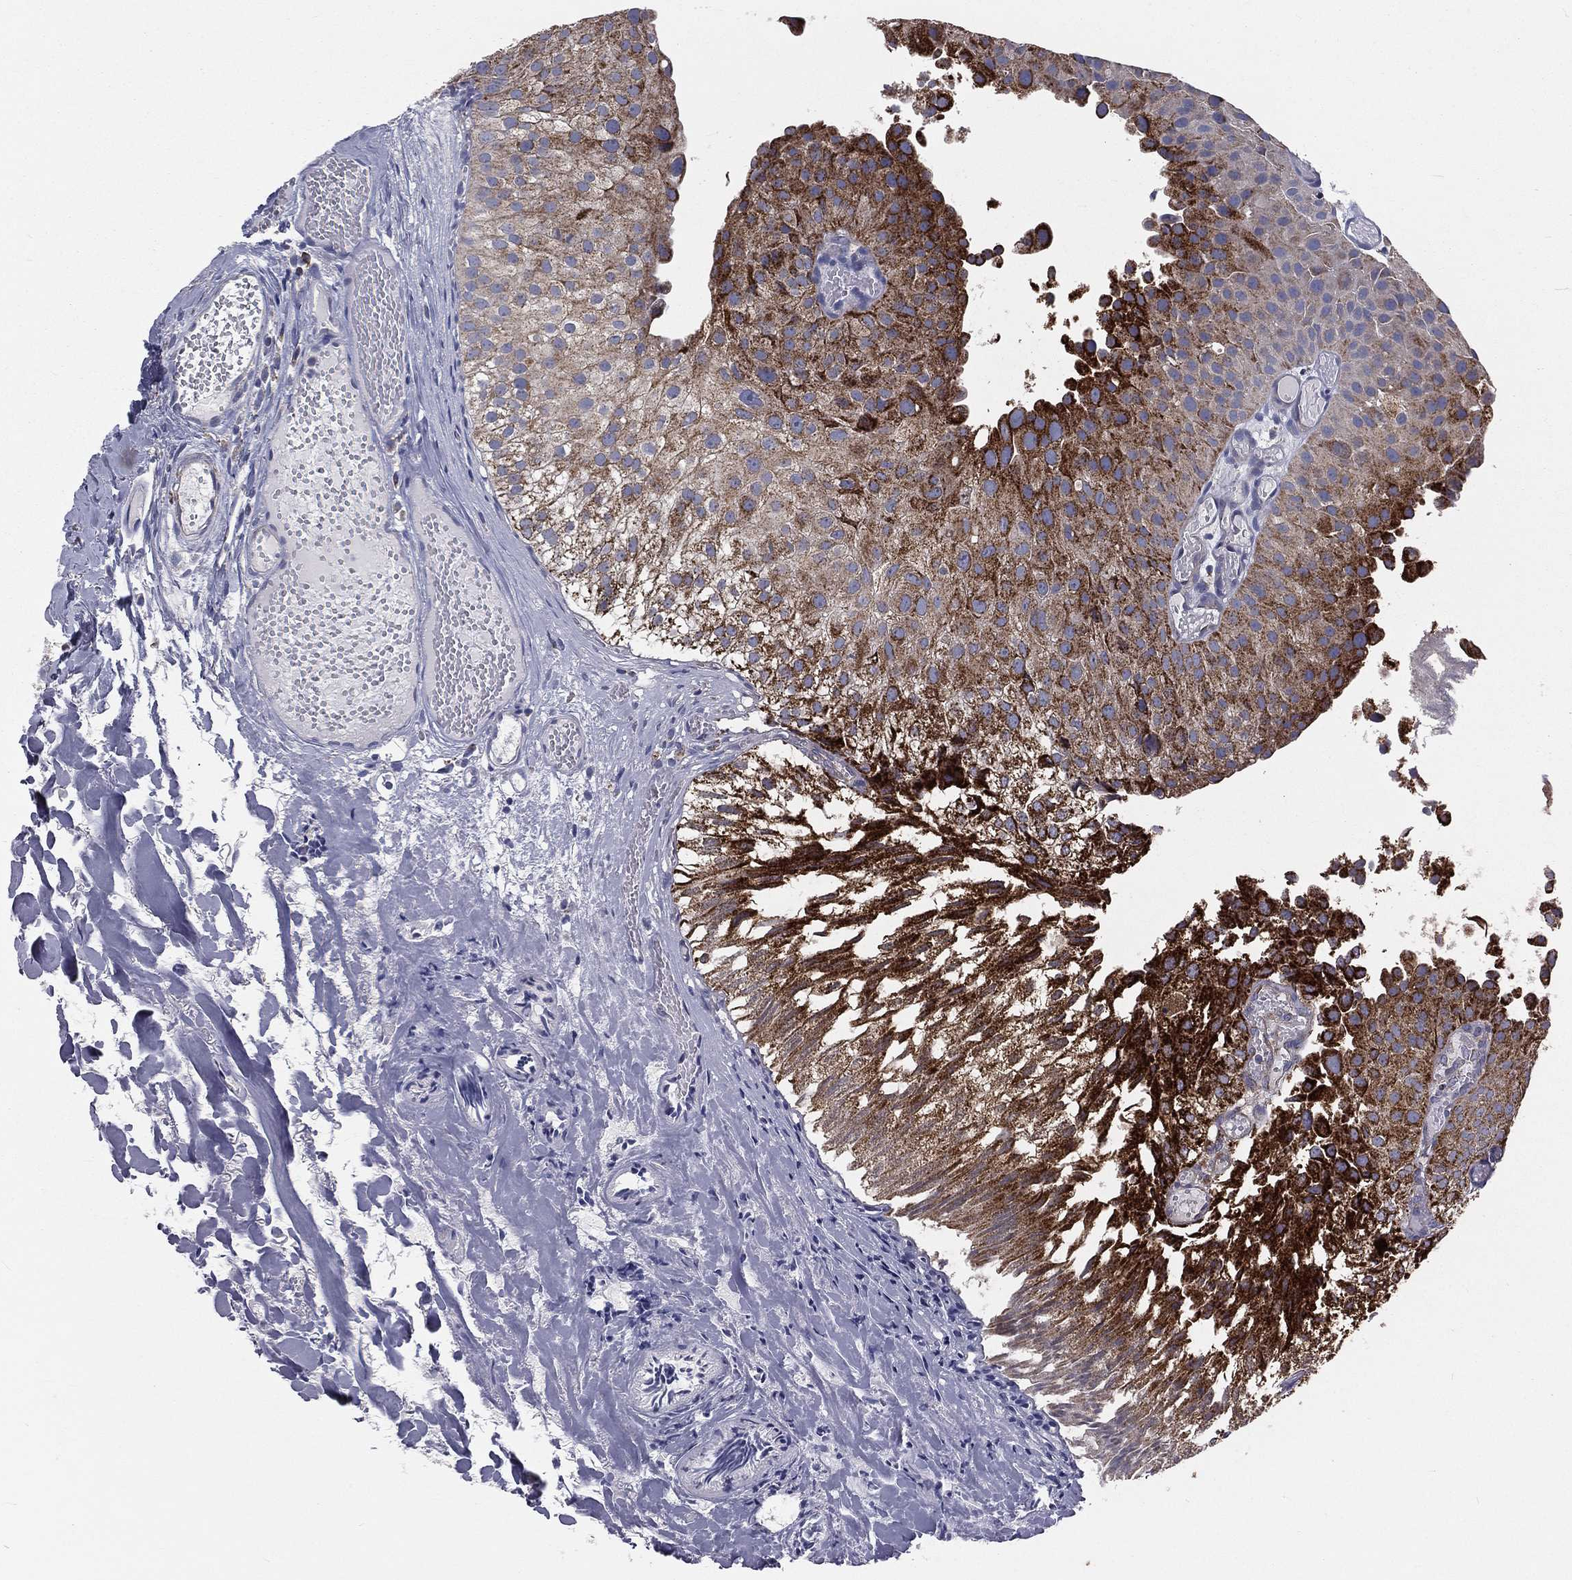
{"staining": {"intensity": "strong", "quantity": "25%-75%", "location": "cytoplasmic/membranous"}, "tissue": "urothelial cancer", "cell_type": "Tumor cells", "image_type": "cancer", "snomed": [{"axis": "morphology", "description": "Urothelial carcinoma, Low grade"}, {"axis": "topography", "description": "Urinary bladder"}], "caption": "Immunohistochemistry micrograph of neoplastic tissue: low-grade urothelial carcinoma stained using immunohistochemistry (IHC) demonstrates high levels of strong protein expression localized specifically in the cytoplasmic/membranous of tumor cells, appearing as a cytoplasmic/membranous brown color.", "gene": "HADH", "patient": {"sex": "female", "age": 78}}